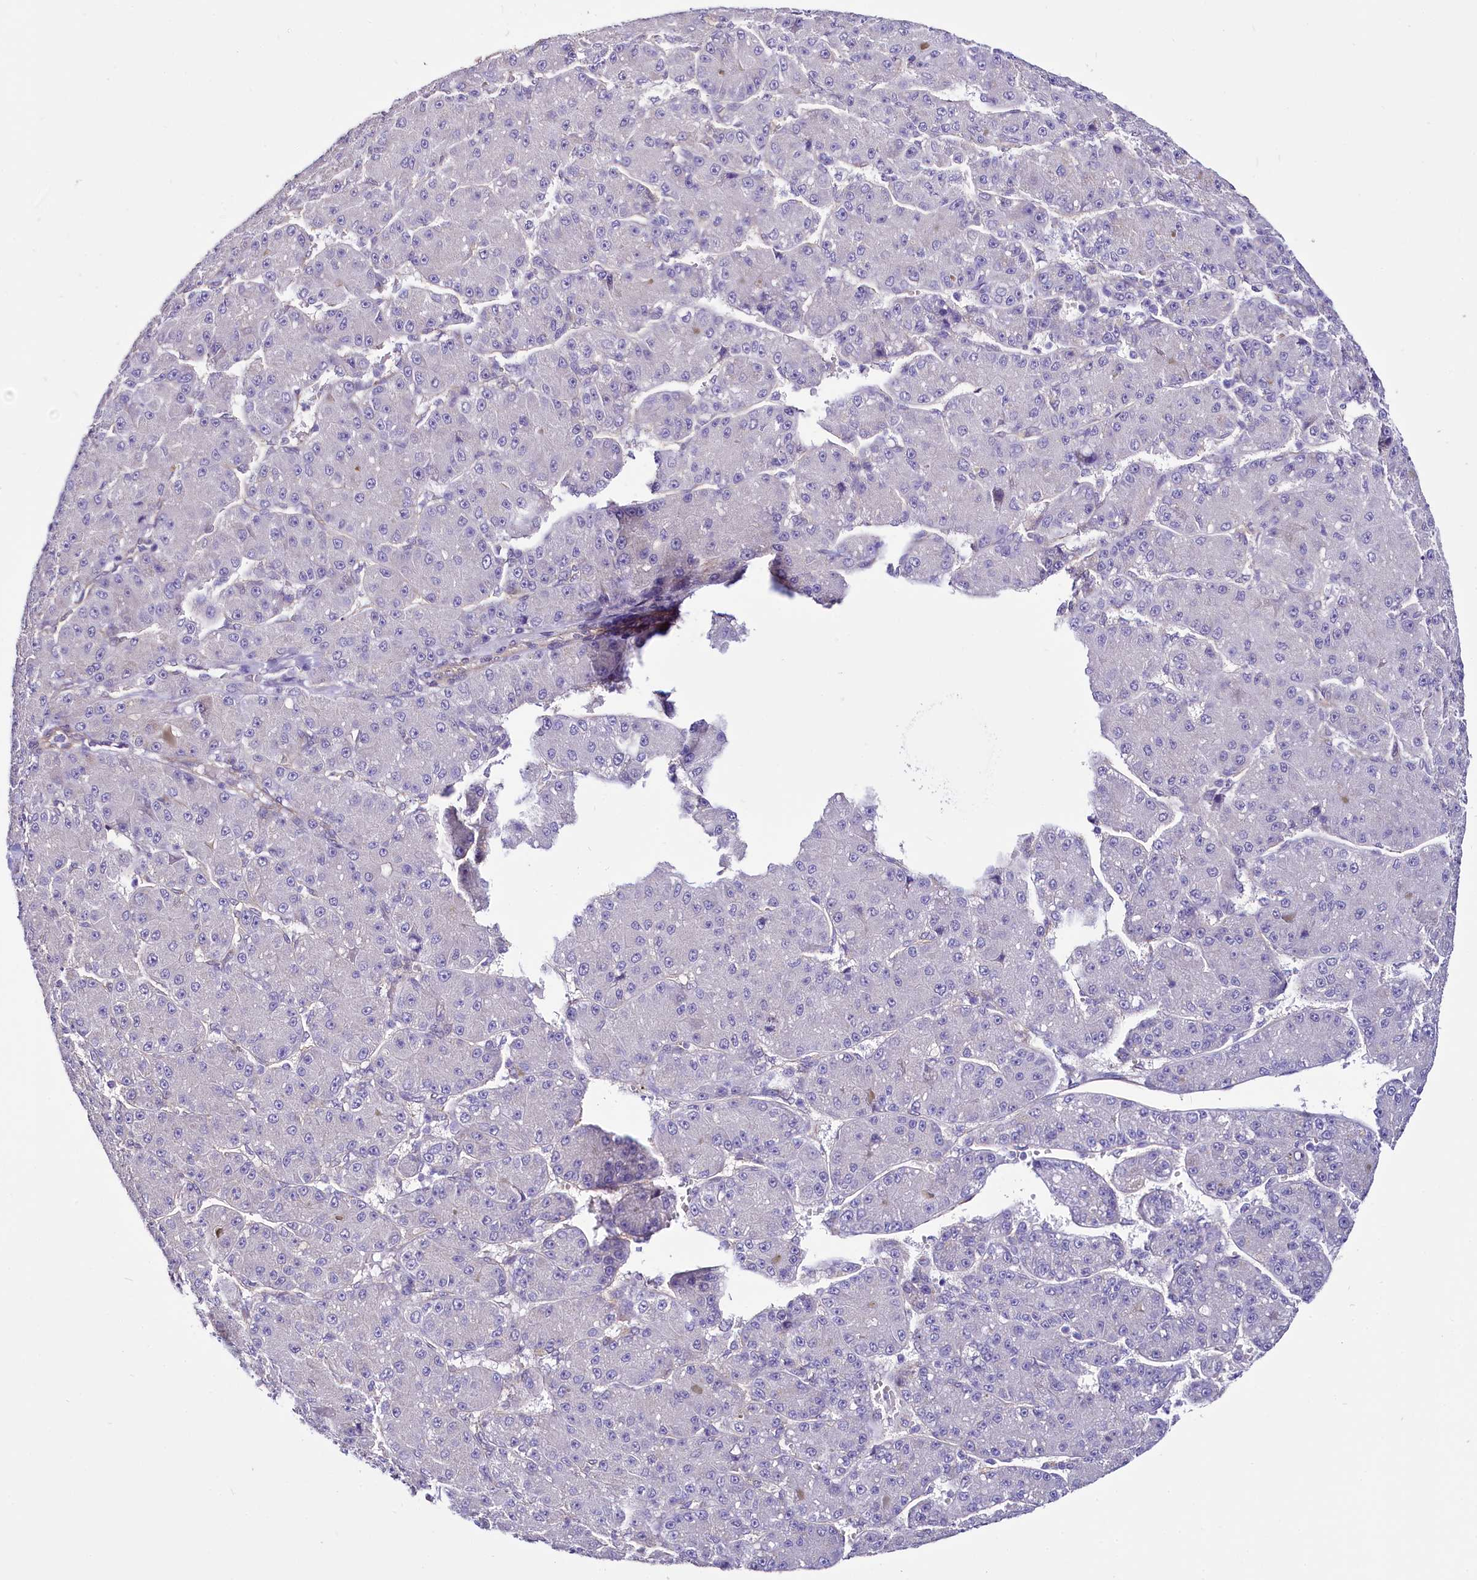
{"staining": {"intensity": "negative", "quantity": "none", "location": "none"}, "tissue": "liver cancer", "cell_type": "Tumor cells", "image_type": "cancer", "snomed": [{"axis": "morphology", "description": "Carcinoma, Hepatocellular, NOS"}, {"axis": "topography", "description": "Liver"}], "caption": "The IHC image has no significant positivity in tumor cells of hepatocellular carcinoma (liver) tissue. The staining was performed using DAB to visualize the protein expression in brown, while the nuclei were stained in blue with hematoxylin (Magnification: 20x).", "gene": "STXBP1", "patient": {"sex": "male", "age": 67}}